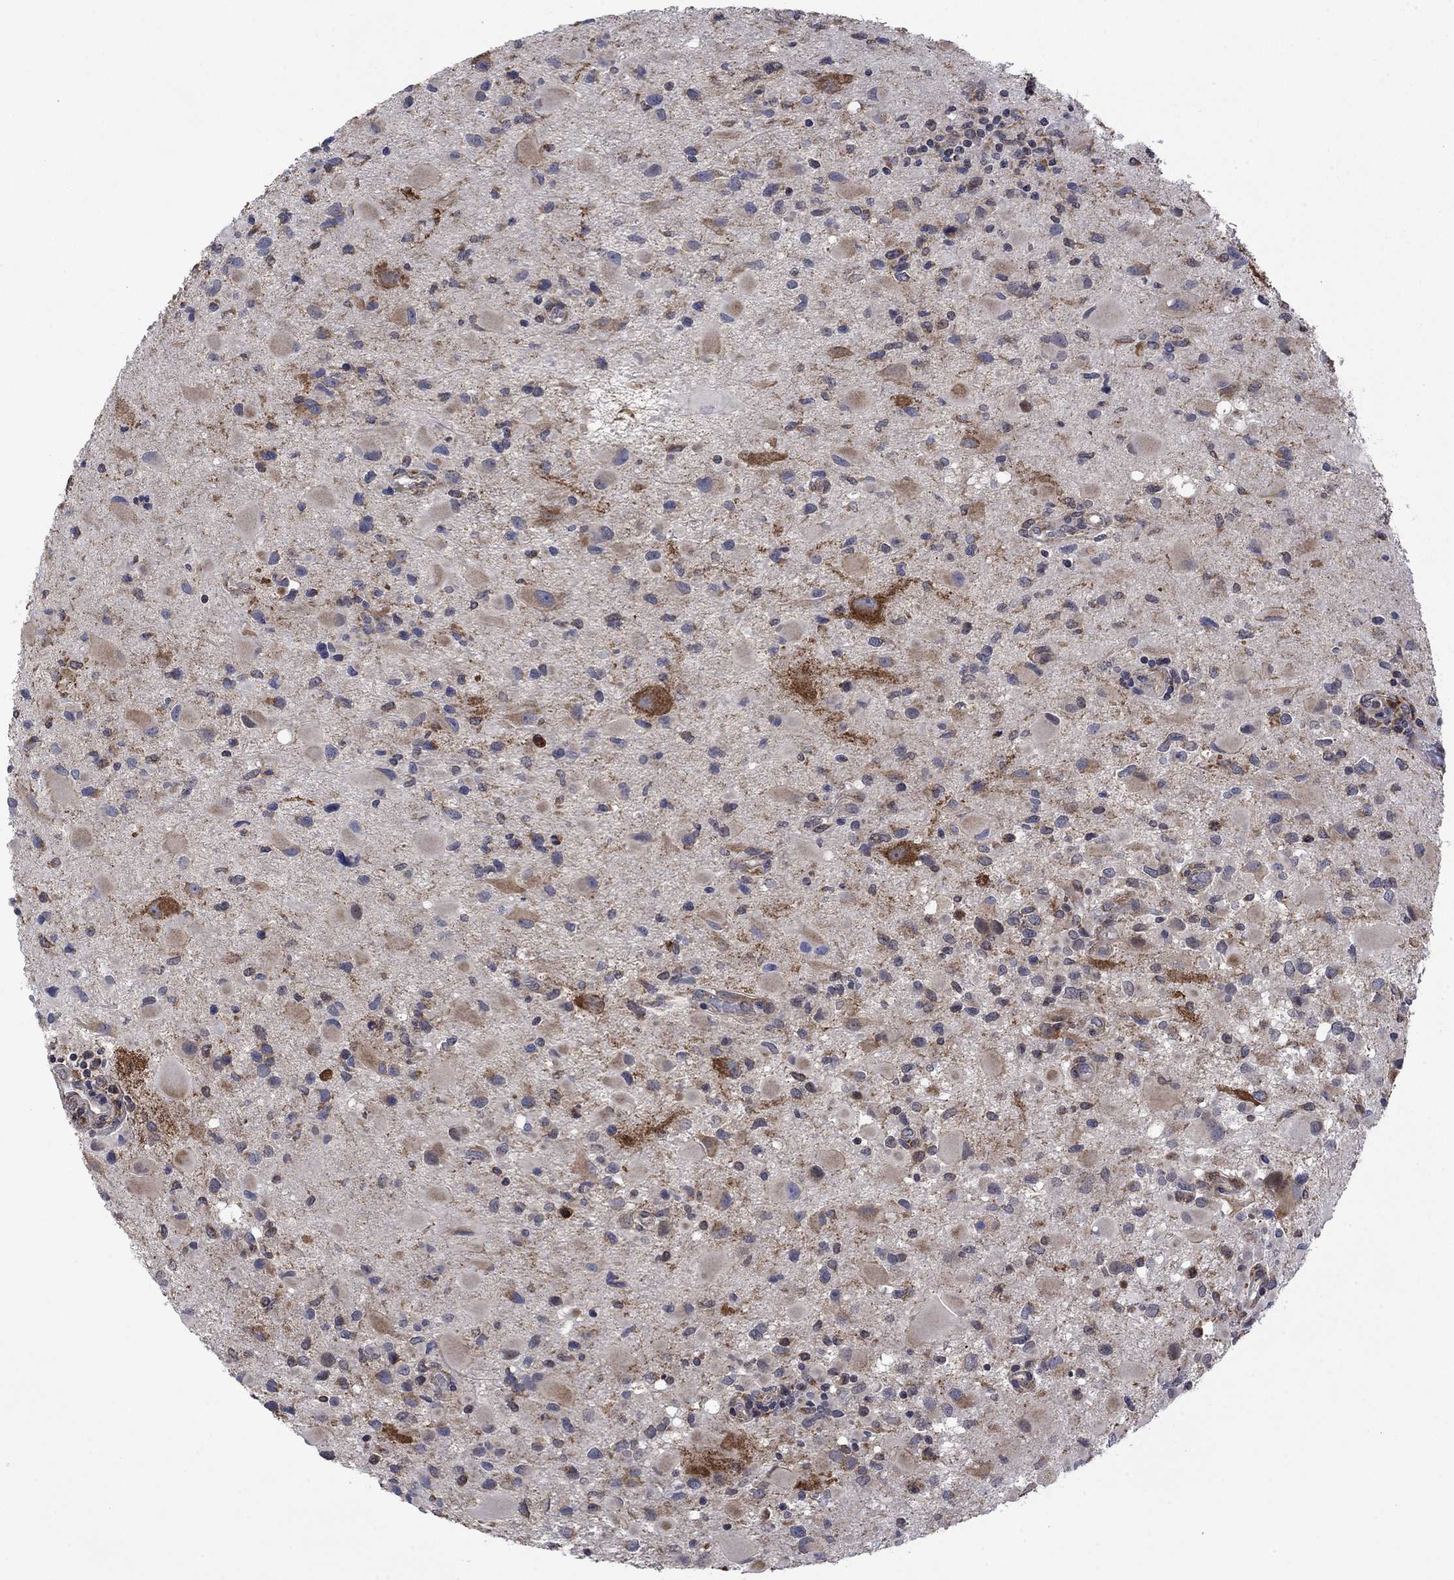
{"staining": {"intensity": "moderate", "quantity": "<25%", "location": "cytoplasmic/membranous"}, "tissue": "glioma", "cell_type": "Tumor cells", "image_type": "cancer", "snomed": [{"axis": "morphology", "description": "Glioma, malignant, Low grade"}, {"axis": "topography", "description": "Brain"}], "caption": "Protein staining shows moderate cytoplasmic/membranous positivity in about <25% of tumor cells in glioma.", "gene": "FURIN", "patient": {"sex": "female", "age": 32}}